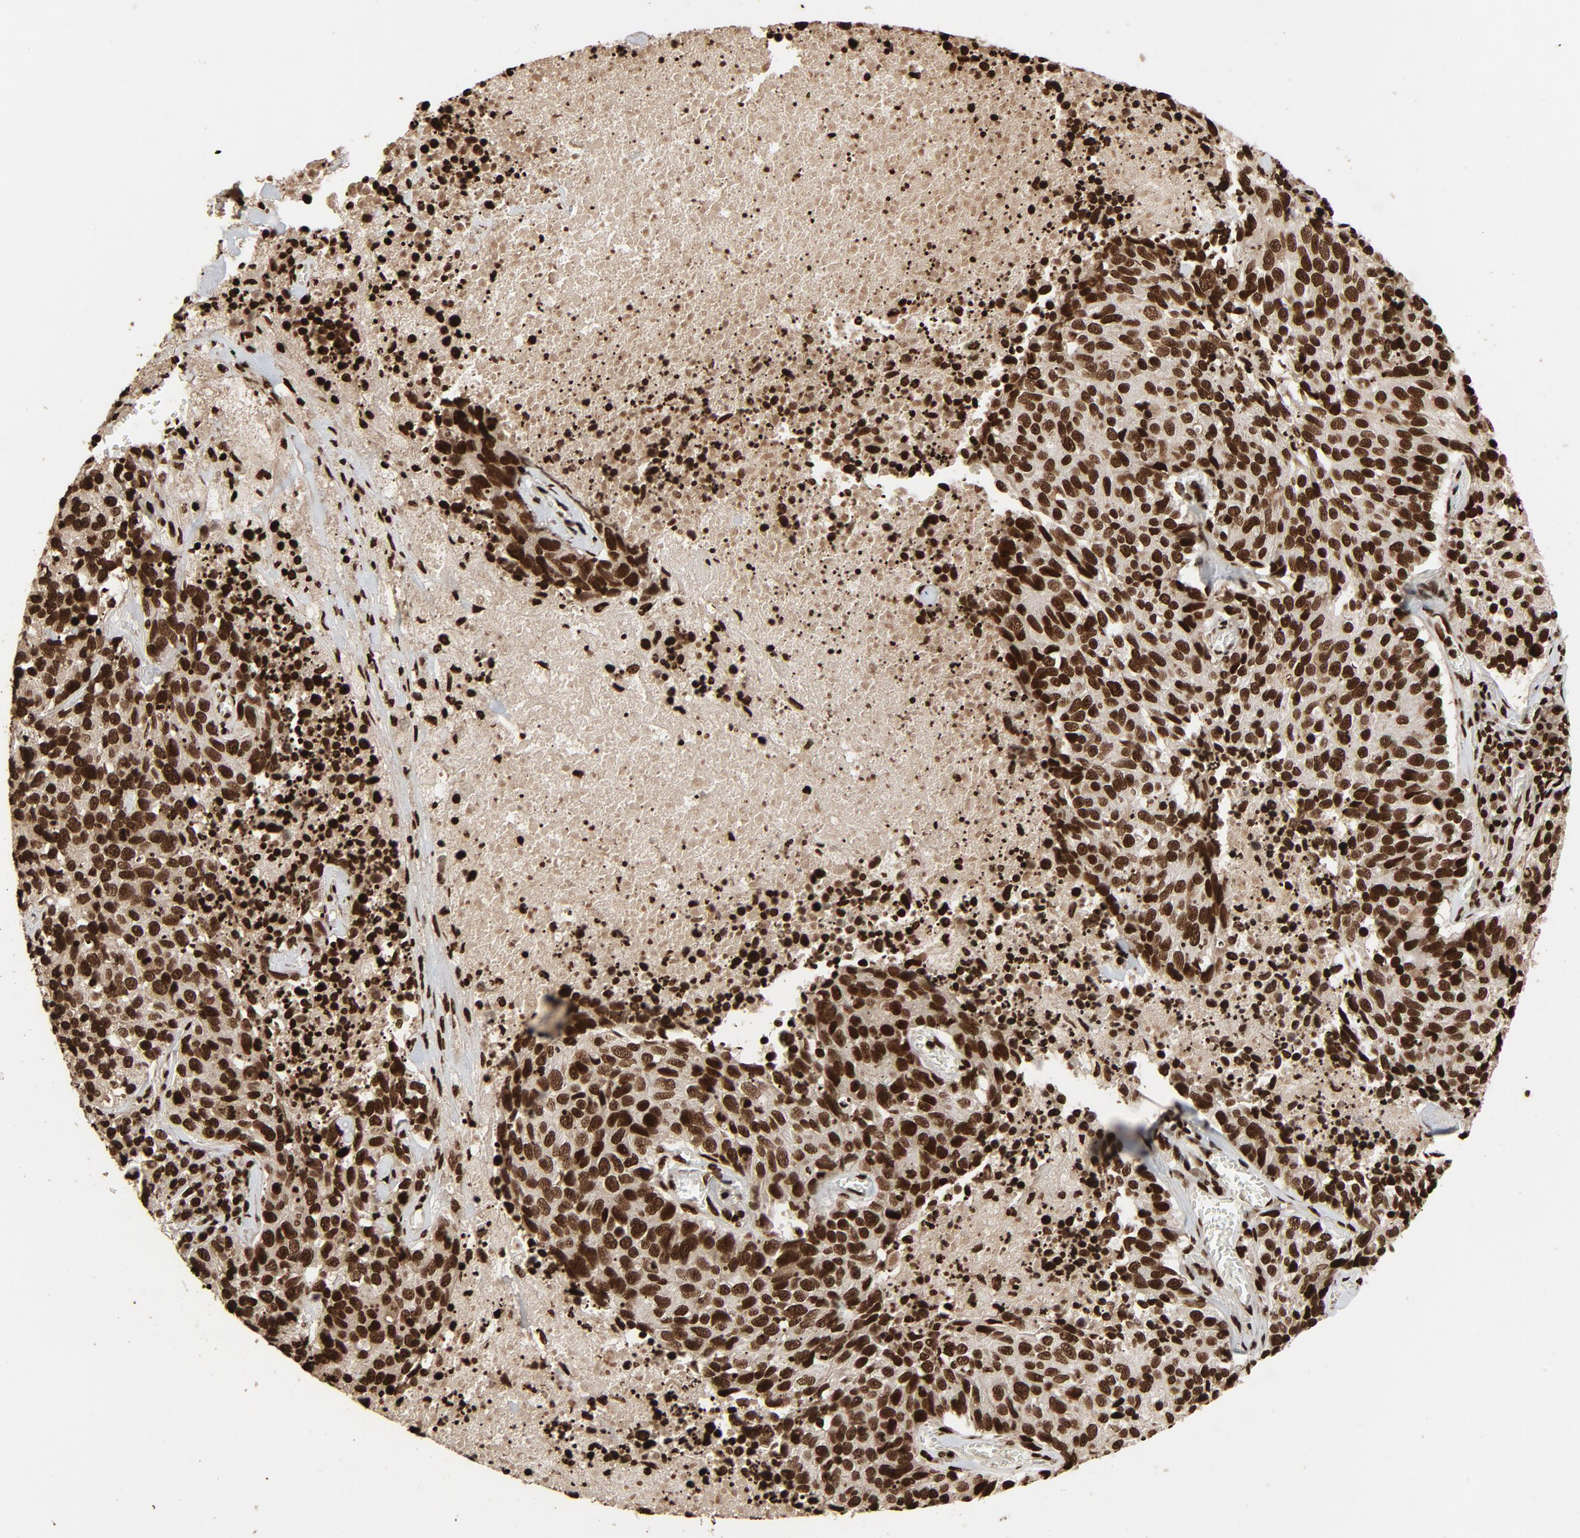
{"staining": {"intensity": "strong", "quantity": ">75%", "location": "nuclear"}, "tissue": "lung cancer", "cell_type": "Tumor cells", "image_type": "cancer", "snomed": [{"axis": "morphology", "description": "Neoplasm, malignant, NOS"}, {"axis": "topography", "description": "Lung"}], "caption": "High-magnification brightfield microscopy of lung malignant neoplasm stained with DAB (3,3'-diaminobenzidine) (brown) and counterstained with hematoxylin (blue). tumor cells exhibit strong nuclear positivity is present in approximately>75% of cells. Immunohistochemistry stains the protein in brown and the nuclei are stained blue.", "gene": "TP53BP1", "patient": {"sex": "female", "age": 76}}